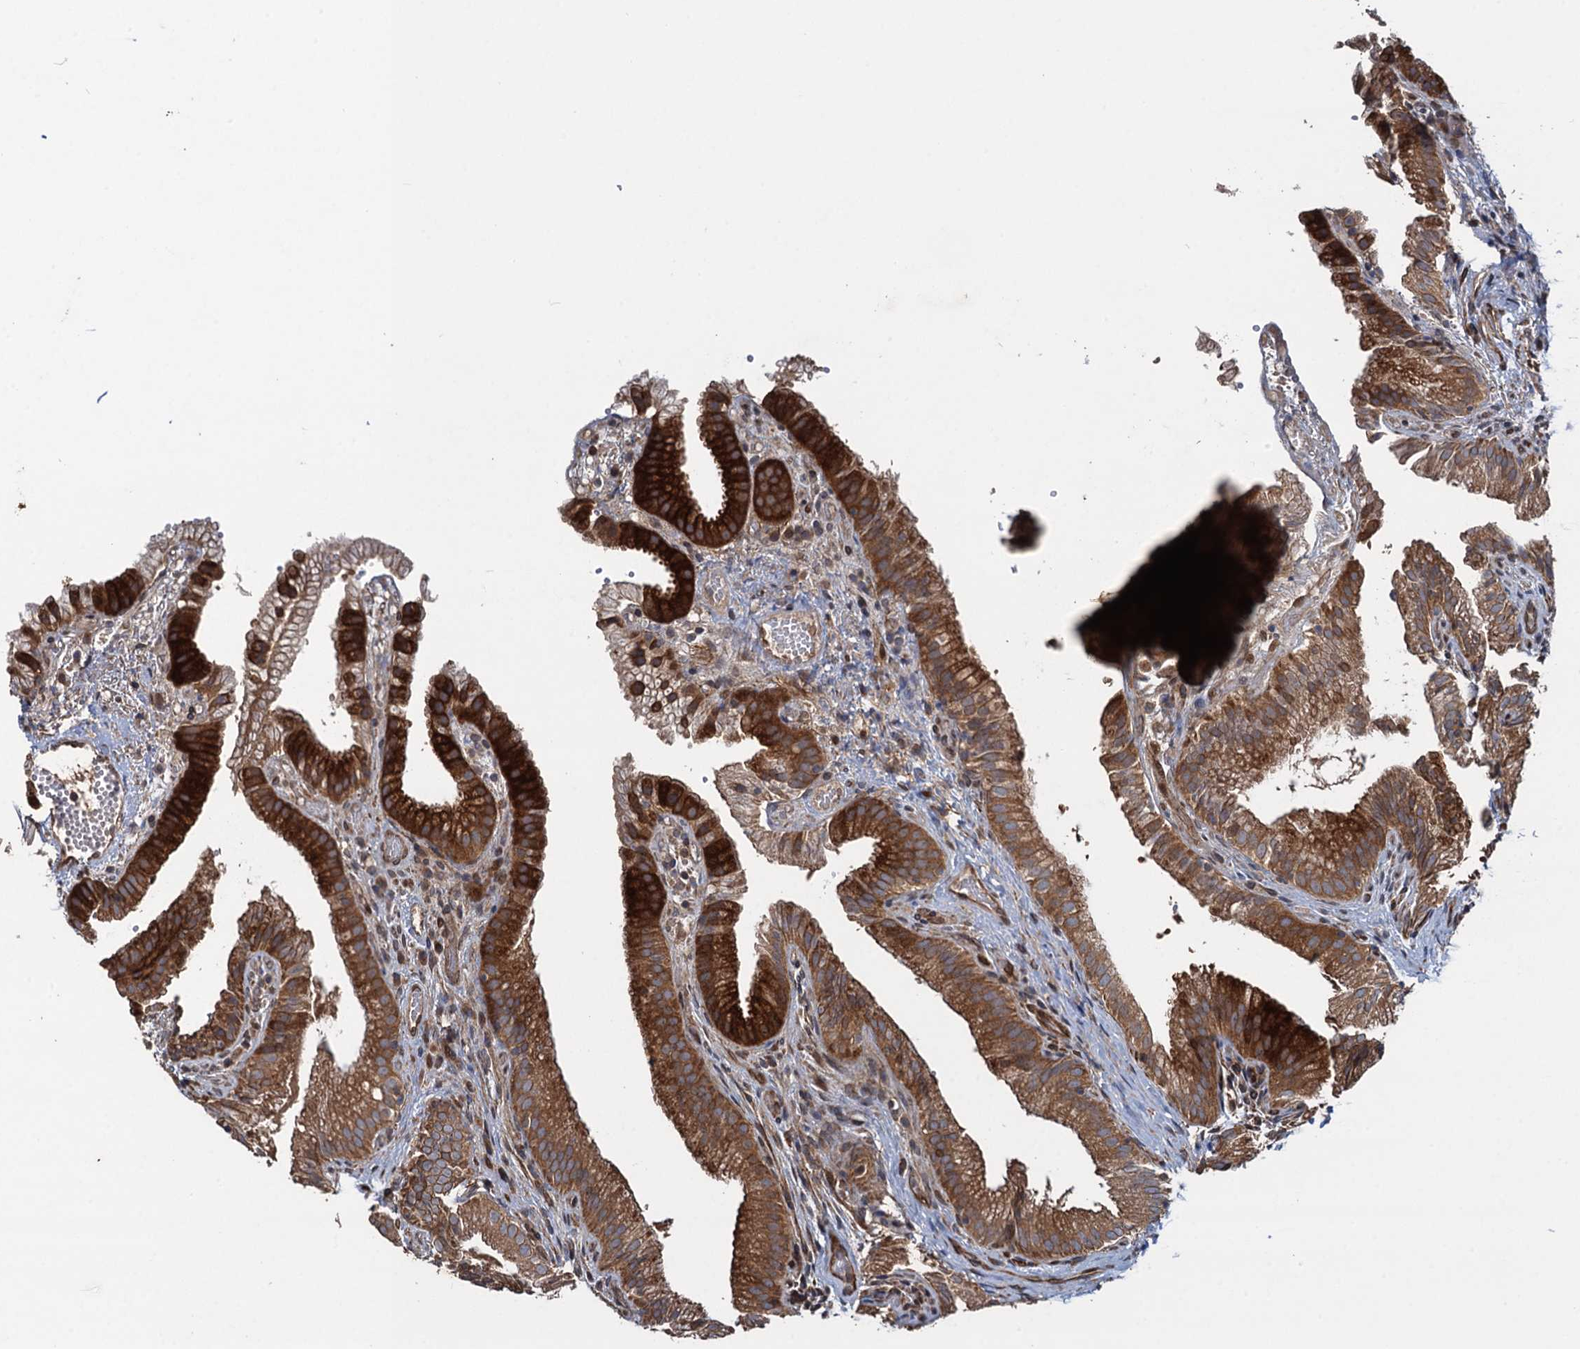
{"staining": {"intensity": "strong", "quantity": ">75%", "location": "cytoplasmic/membranous"}, "tissue": "gallbladder", "cell_type": "Glandular cells", "image_type": "normal", "snomed": [{"axis": "morphology", "description": "Normal tissue, NOS"}, {"axis": "topography", "description": "Gallbladder"}], "caption": "Protein analysis of unremarkable gallbladder demonstrates strong cytoplasmic/membranous expression in about >75% of glandular cells. (Brightfield microscopy of DAB IHC at high magnification).", "gene": "RHOBTB1", "patient": {"sex": "female", "age": 30}}